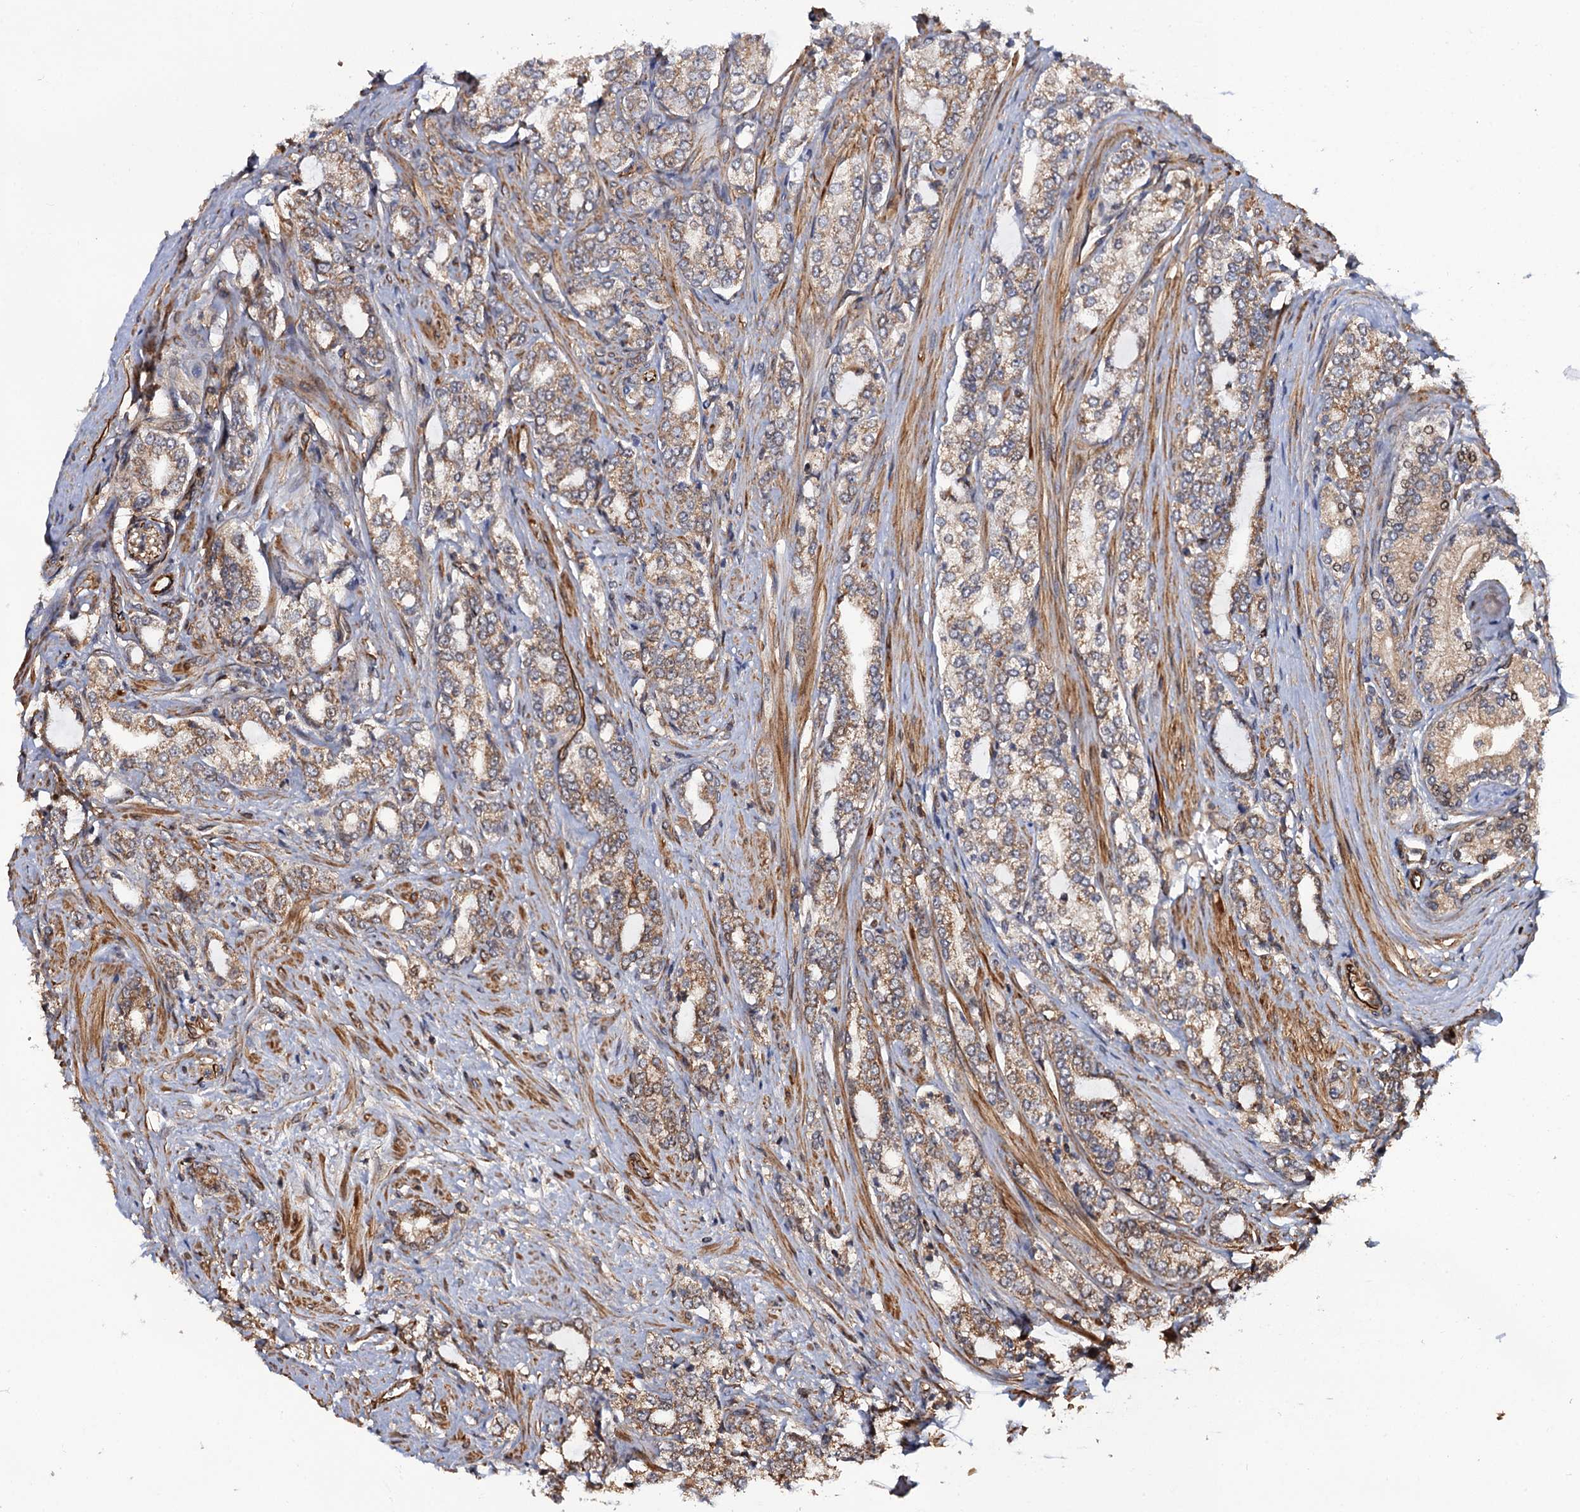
{"staining": {"intensity": "weak", "quantity": ">75%", "location": "cytoplasmic/membranous"}, "tissue": "prostate cancer", "cell_type": "Tumor cells", "image_type": "cancer", "snomed": [{"axis": "morphology", "description": "Adenocarcinoma, High grade"}, {"axis": "topography", "description": "Prostate"}], "caption": "High-power microscopy captured an immunohistochemistry histopathology image of prostate adenocarcinoma (high-grade), revealing weak cytoplasmic/membranous positivity in approximately >75% of tumor cells. The protein of interest is shown in brown color, while the nuclei are stained blue.", "gene": "FSIP1", "patient": {"sex": "male", "age": 64}}